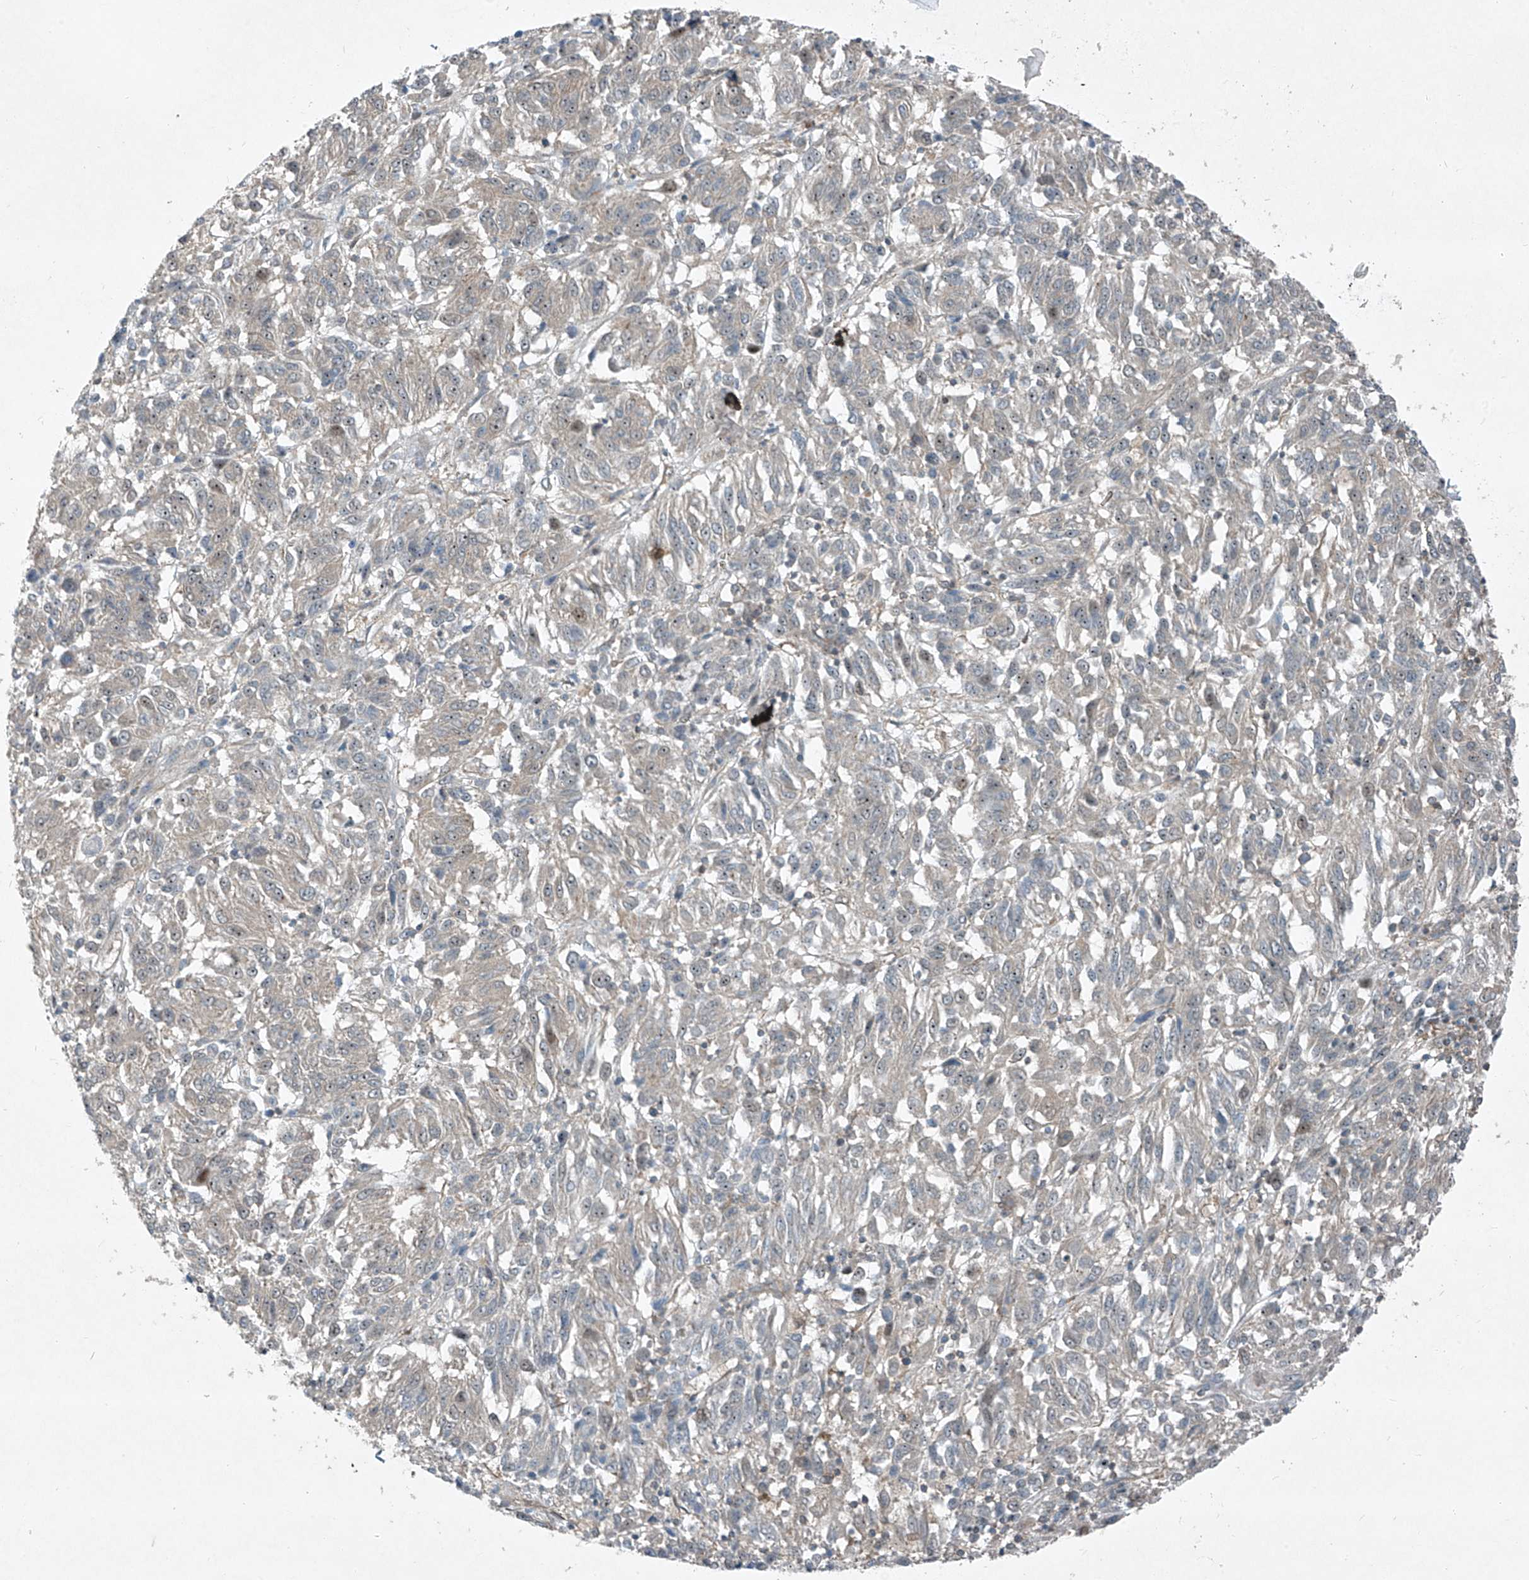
{"staining": {"intensity": "weak", "quantity": "25%-75%", "location": "cytoplasmic/membranous"}, "tissue": "melanoma", "cell_type": "Tumor cells", "image_type": "cancer", "snomed": [{"axis": "morphology", "description": "Malignant melanoma, NOS"}, {"axis": "topography", "description": "Skin"}], "caption": "Immunohistochemistry histopathology image of human malignant melanoma stained for a protein (brown), which demonstrates low levels of weak cytoplasmic/membranous positivity in approximately 25%-75% of tumor cells.", "gene": "PPCS", "patient": {"sex": "female", "age": 82}}